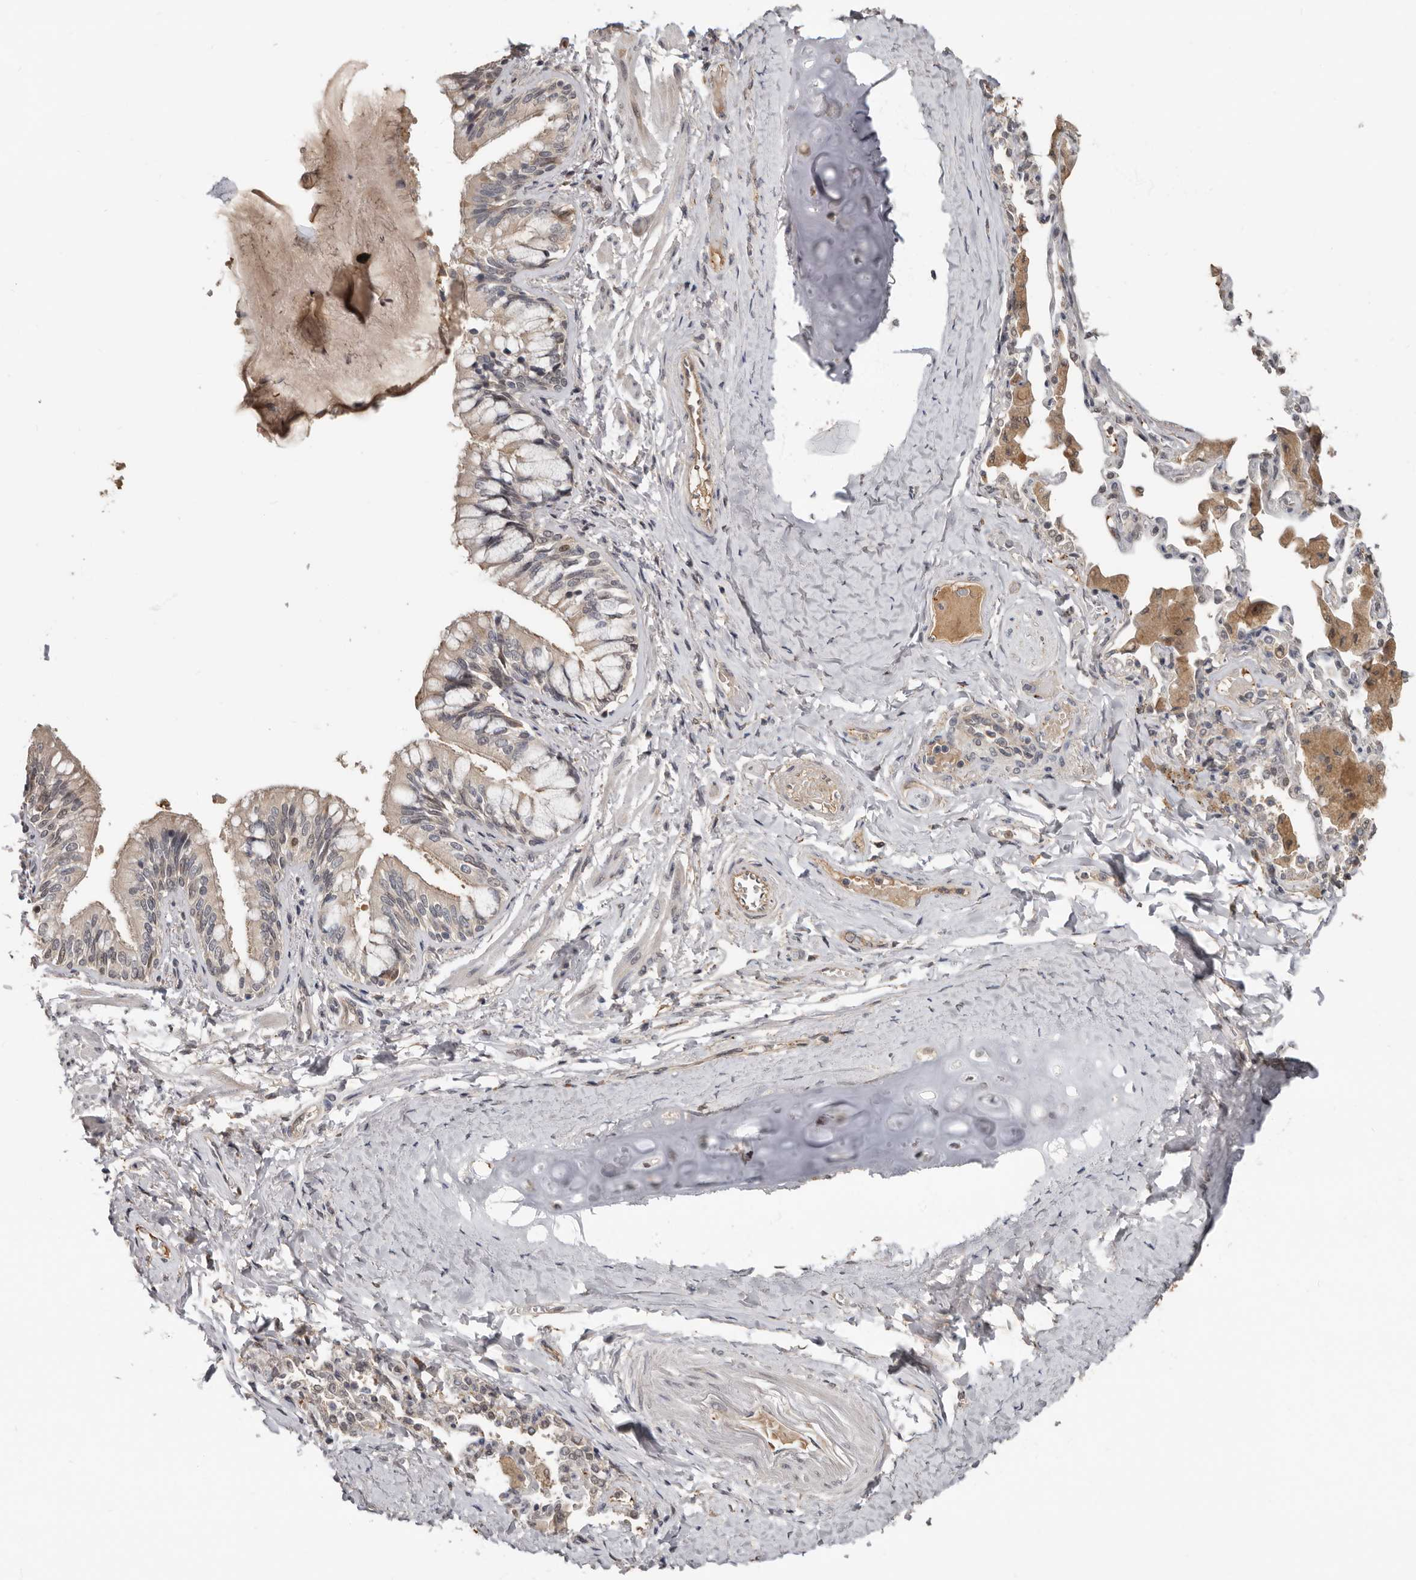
{"staining": {"intensity": "weak", "quantity": "25%-75%", "location": "cytoplasmic/membranous"}, "tissue": "bronchus", "cell_type": "Respiratory epithelial cells", "image_type": "normal", "snomed": [{"axis": "morphology", "description": "Normal tissue, NOS"}, {"axis": "morphology", "description": "Inflammation, NOS"}, {"axis": "topography", "description": "Bronchus"}, {"axis": "topography", "description": "Lung"}], "caption": "Respiratory epithelial cells exhibit low levels of weak cytoplasmic/membranous positivity in approximately 25%-75% of cells in unremarkable bronchus. (DAB IHC, brown staining for protein, blue staining for nuclei).", "gene": "LRGUK", "patient": {"sex": "female", "age": 46}}